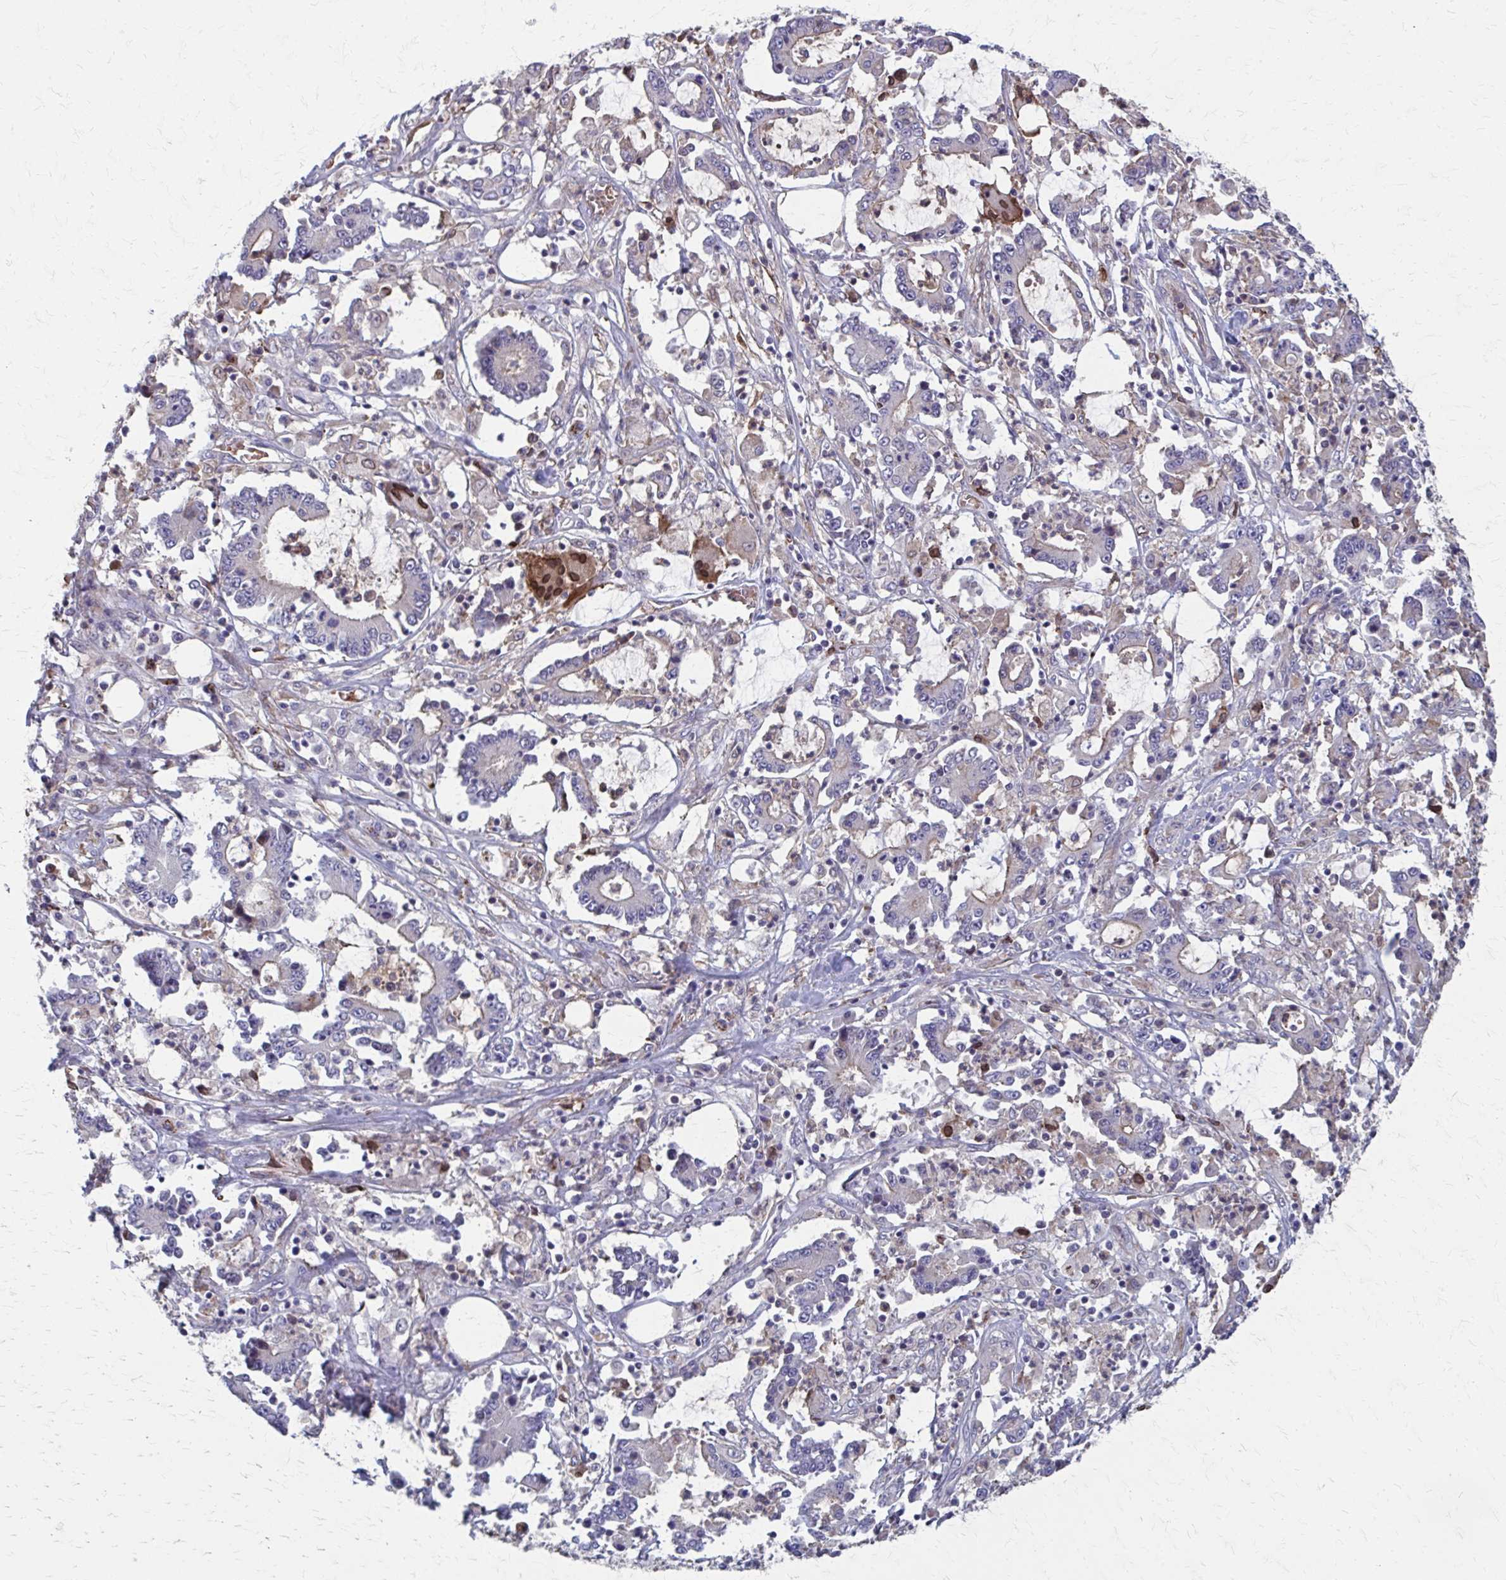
{"staining": {"intensity": "negative", "quantity": "none", "location": "none"}, "tissue": "stomach cancer", "cell_type": "Tumor cells", "image_type": "cancer", "snomed": [{"axis": "morphology", "description": "Adenocarcinoma, NOS"}, {"axis": "topography", "description": "Stomach, upper"}], "caption": "Stomach adenocarcinoma was stained to show a protein in brown. There is no significant positivity in tumor cells. (DAB immunohistochemistry (IHC), high magnification).", "gene": "MMP14", "patient": {"sex": "male", "age": 68}}